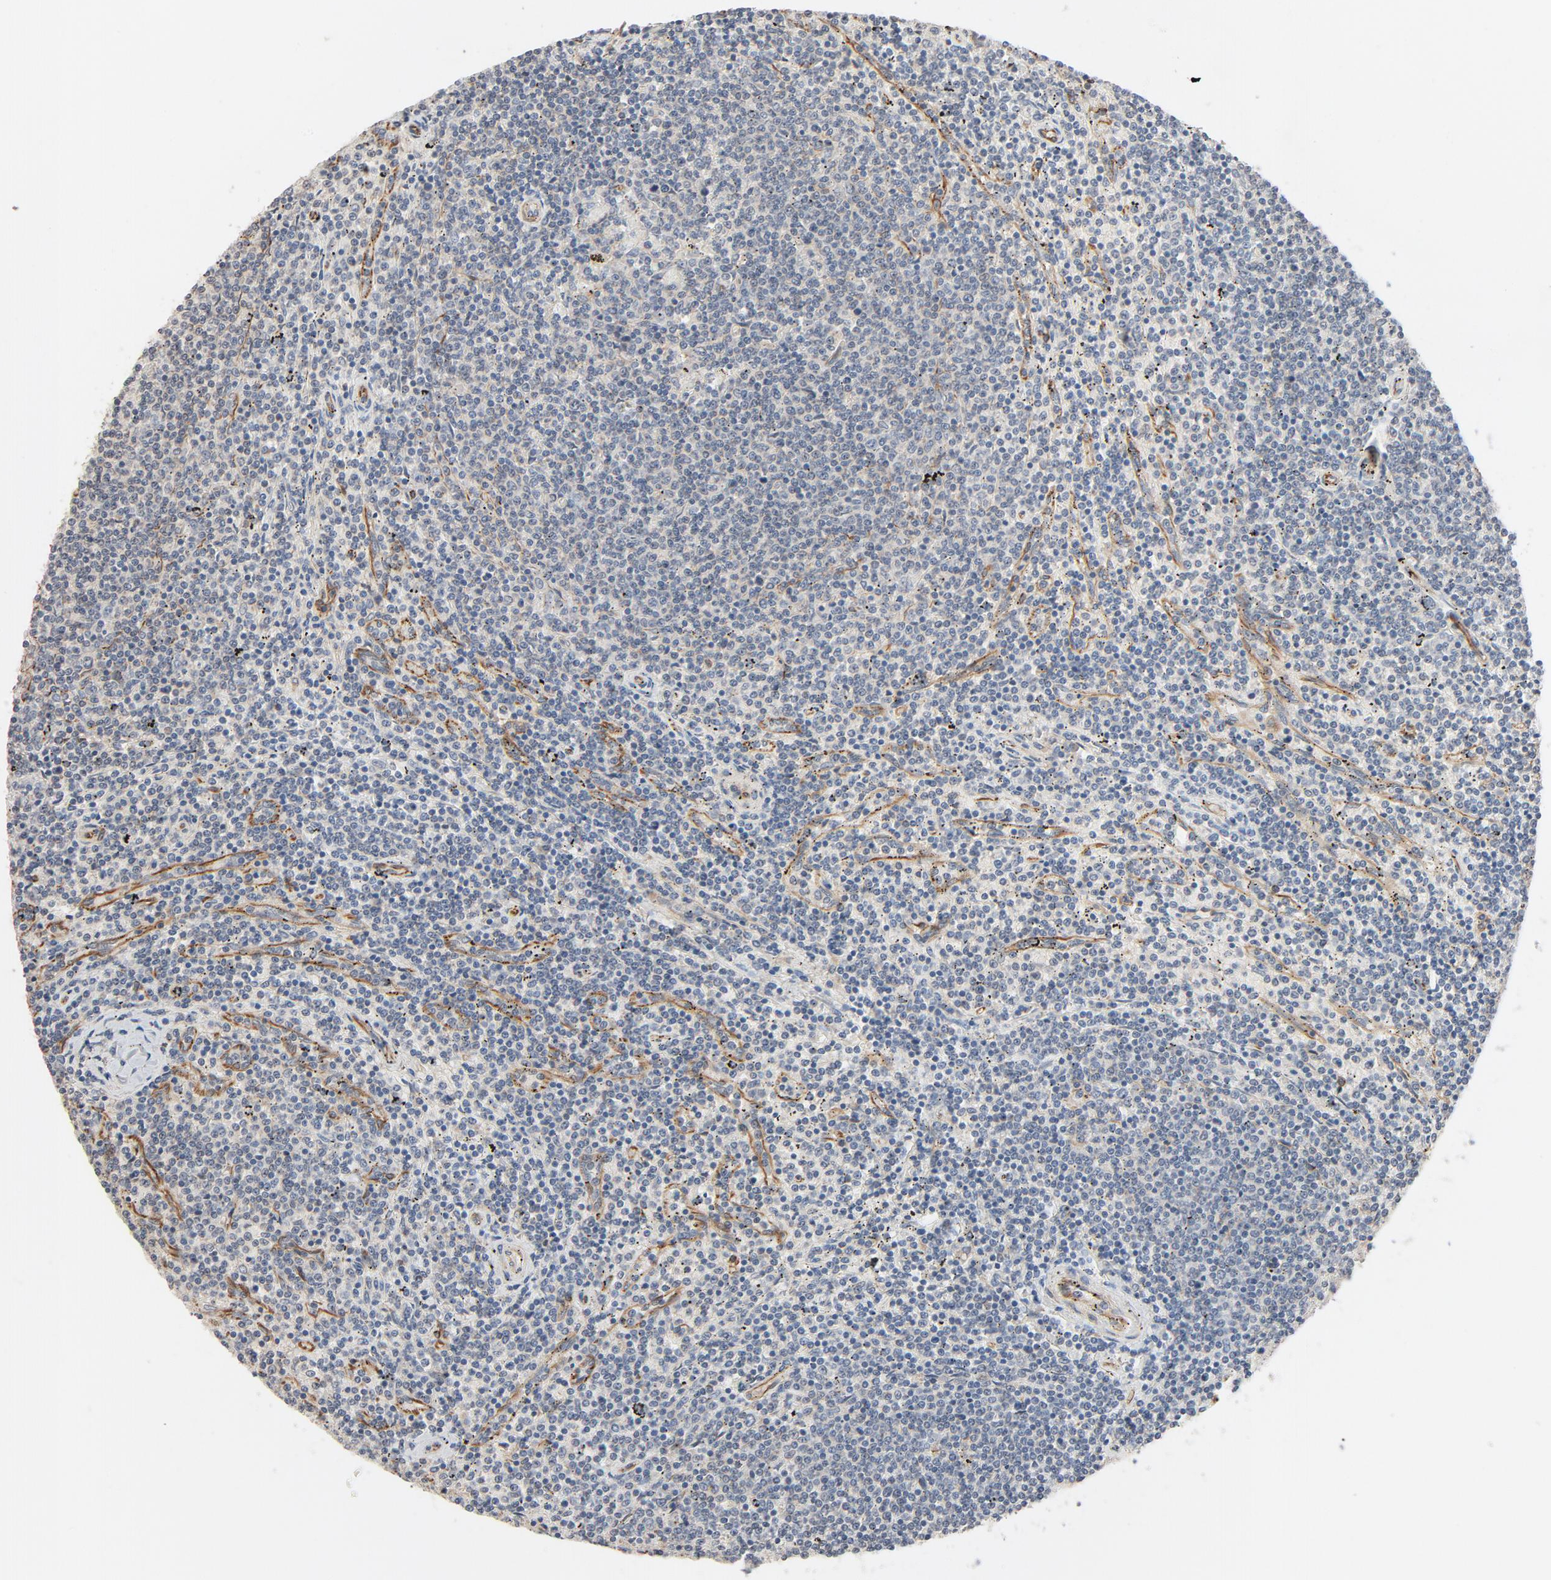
{"staining": {"intensity": "weak", "quantity": "<25%", "location": "cytoplasmic/membranous"}, "tissue": "lymphoma", "cell_type": "Tumor cells", "image_type": "cancer", "snomed": [{"axis": "morphology", "description": "Malignant lymphoma, non-Hodgkin's type, Low grade"}, {"axis": "topography", "description": "Spleen"}], "caption": "An image of lymphoma stained for a protein displays no brown staining in tumor cells.", "gene": "TRIOBP", "patient": {"sex": "female", "age": 50}}